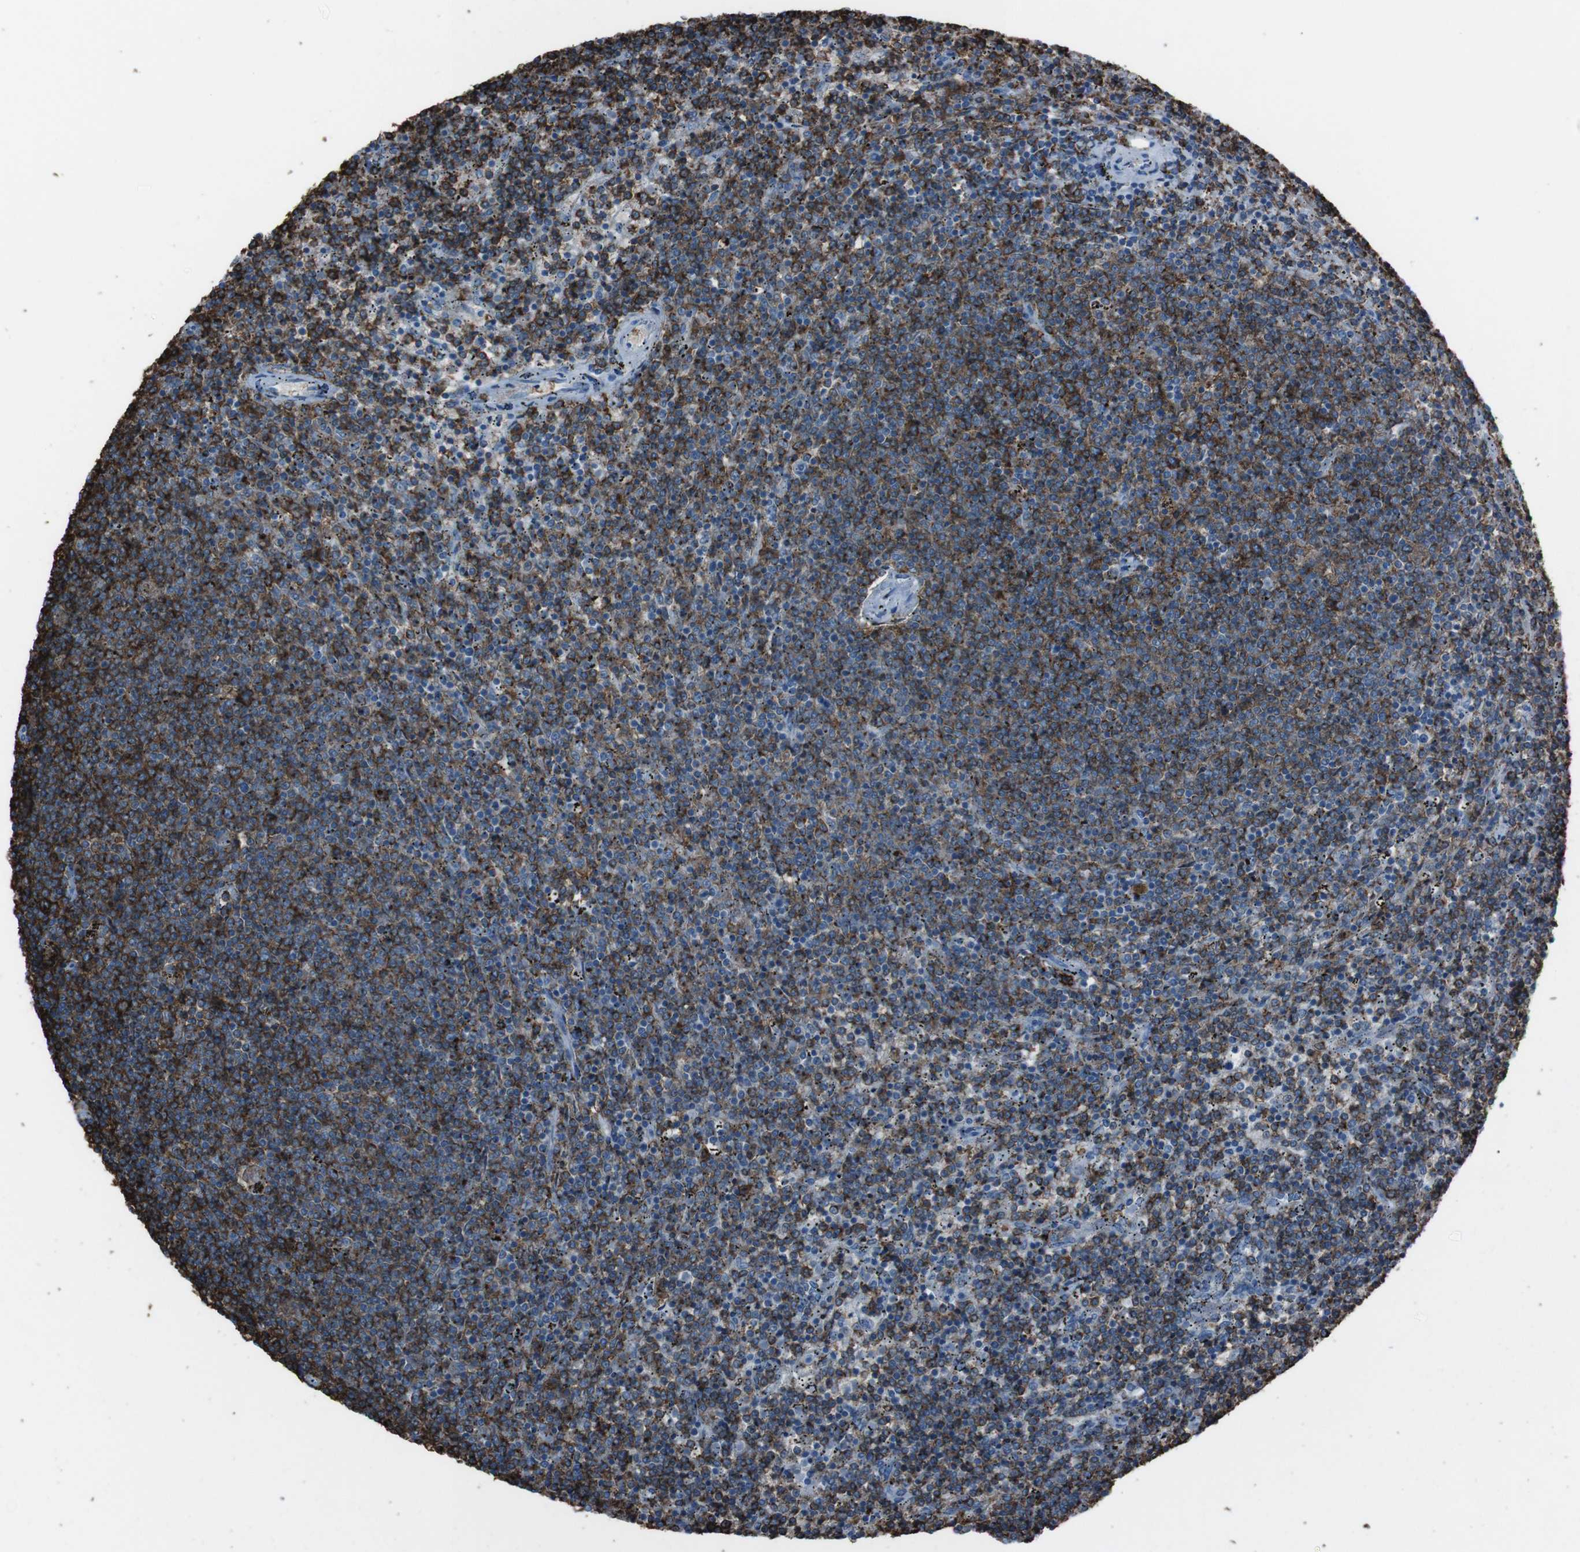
{"staining": {"intensity": "strong", "quantity": ">75%", "location": "cytoplasmic/membranous"}, "tissue": "lymphoma", "cell_type": "Tumor cells", "image_type": "cancer", "snomed": [{"axis": "morphology", "description": "Malignant lymphoma, non-Hodgkin's type, Low grade"}, {"axis": "topography", "description": "Spleen"}], "caption": "Tumor cells exhibit strong cytoplasmic/membranous positivity in about >75% of cells in low-grade malignant lymphoma, non-Hodgkin's type.", "gene": "ST6GAL1", "patient": {"sex": "female", "age": 50}}